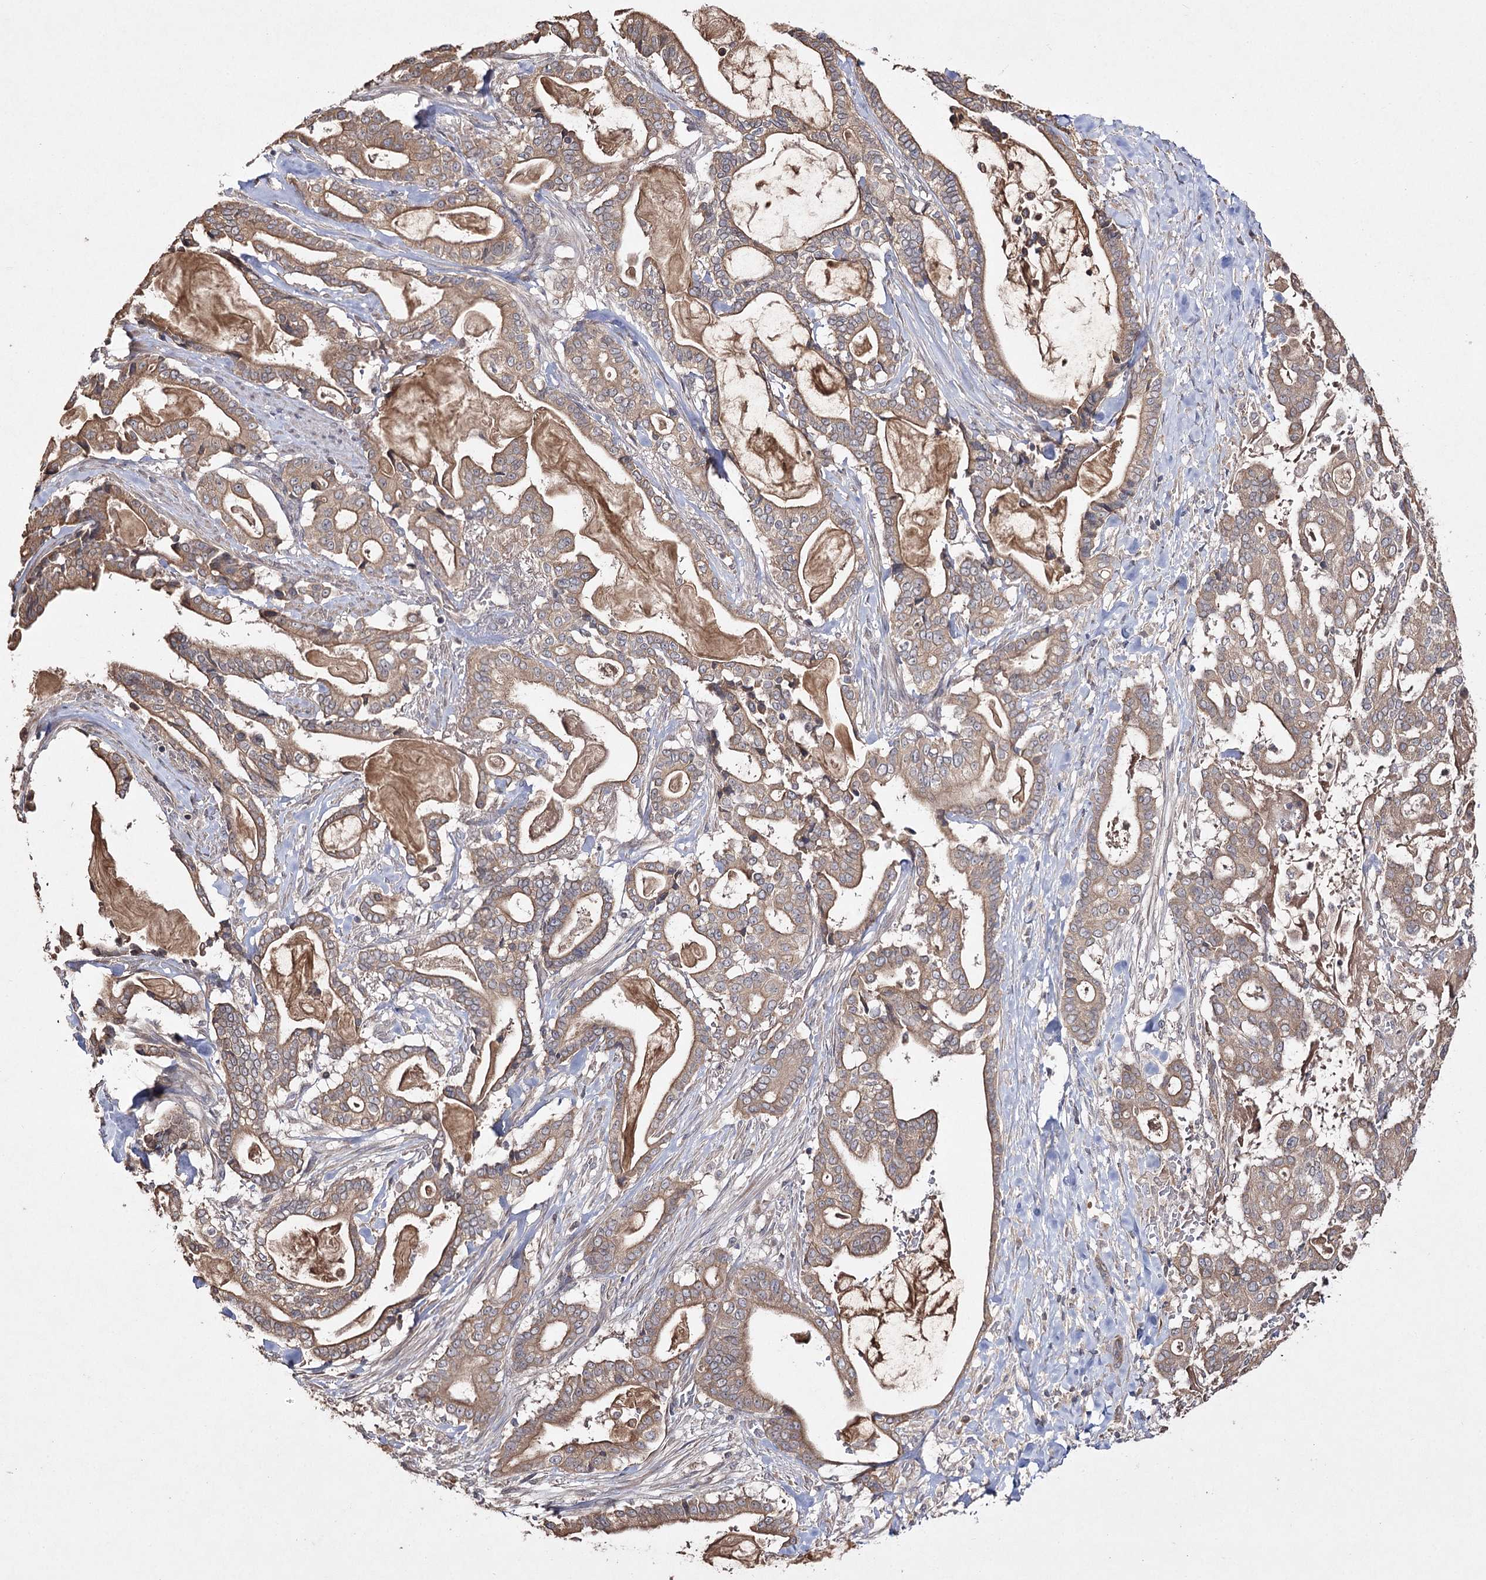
{"staining": {"intensity": "moderate", "quantity": ">75%", "location": "cytoplasmic/membranous"}, "tissue": "pancreatic cancer", "cell_type": "Tumor cells", "image_type": "cancer", "snomed": [{"axis": "morphology", "description": "Adenocarcinoma, NOS"}, {"axis": "topography", "description": "Pancreas"}], "caption": "Pancreatic cancer stained with IHC reveals moderate cytoplasmic/membranous positivity in approximately >75% of tumor cells. The protein of interest is shown in brown color, while the nuclei are stained blue.", "gene": "FANCL", "patient": {"sex": "male", "age": 63}}